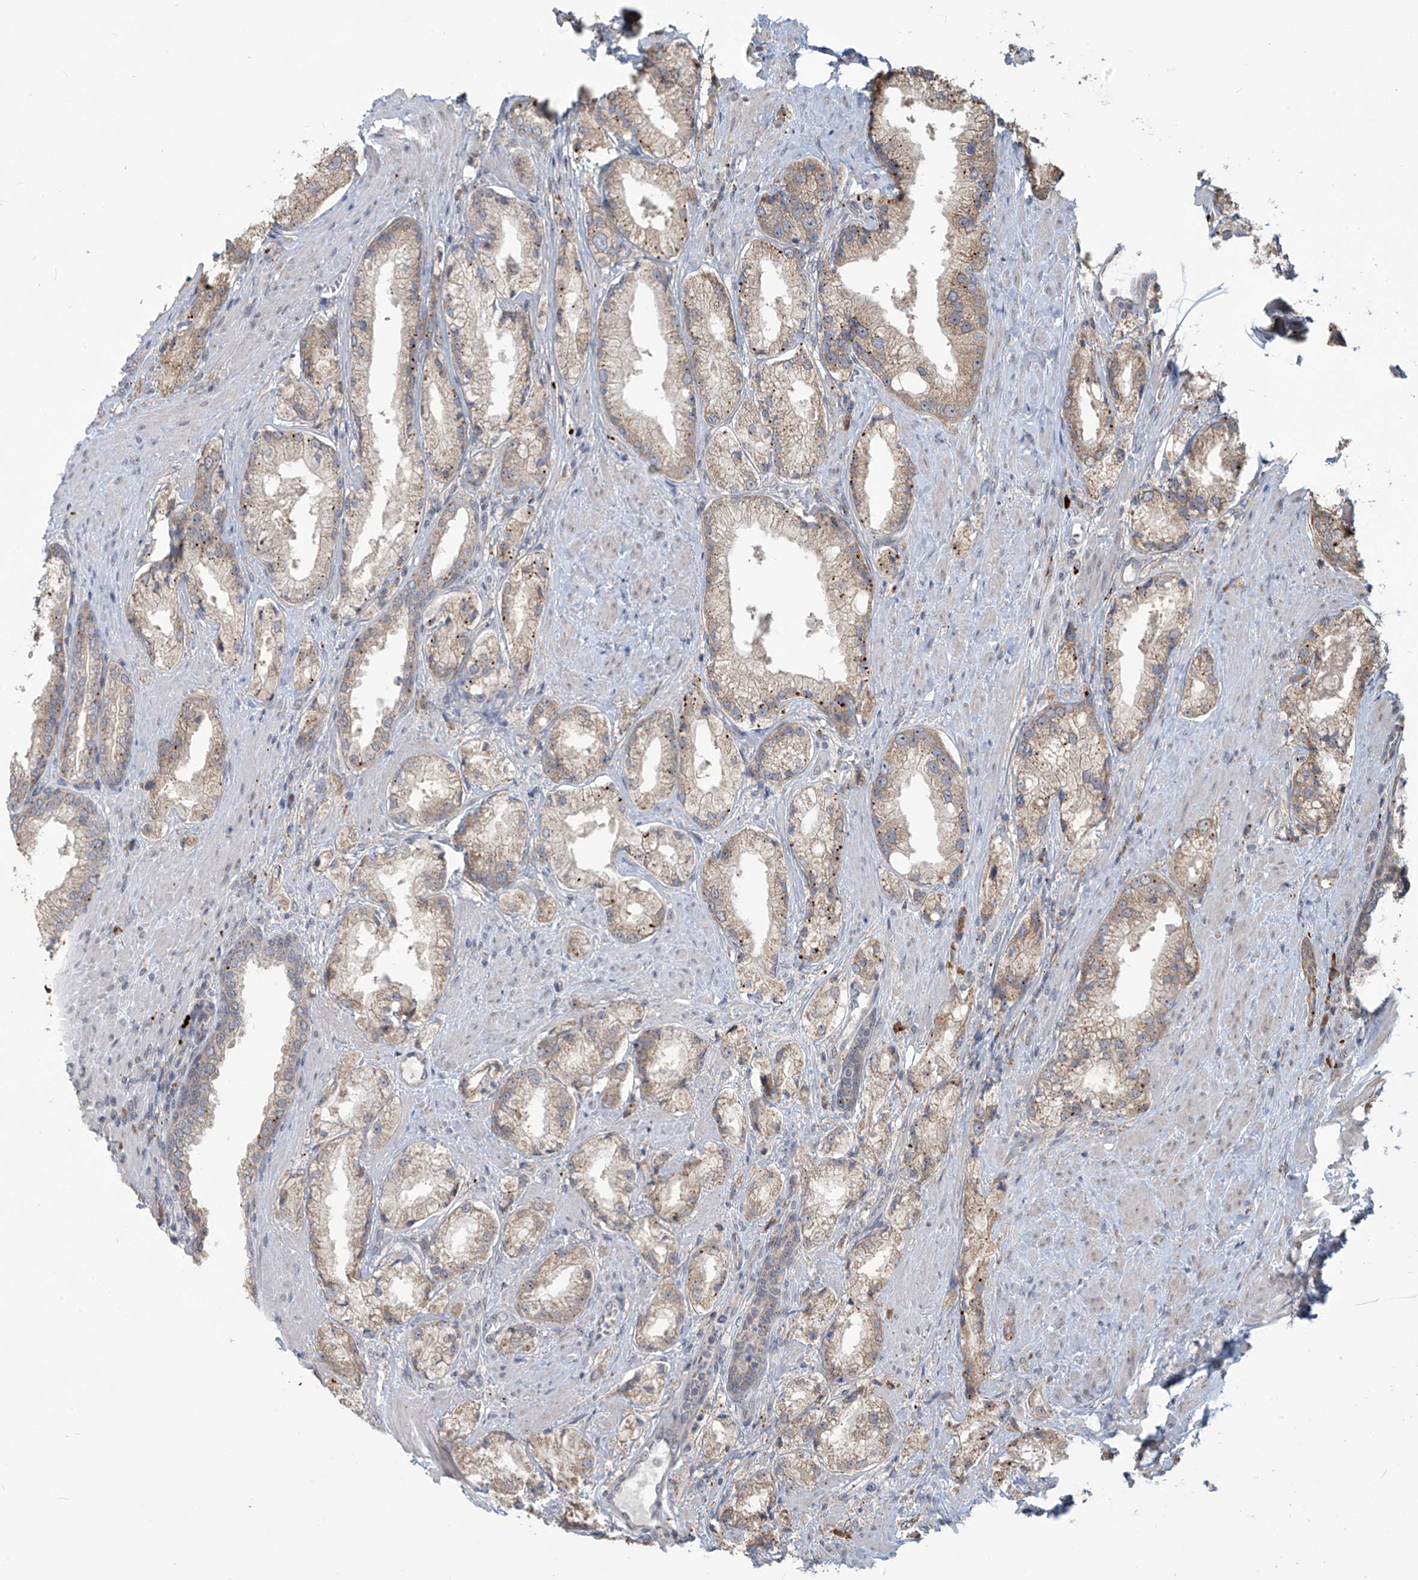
{"staining": {"intensity": "weak", "quantity": "25%-75%", "location": "cytoplasmic/membranous"}, "tissue": "prostate cancer", "cell_type": "Tumor cells", "image_type": "cancer", "snomed": [{"axis": "morphology", "description": "Adenocarcinoma, Low grade"}, {"axis": "topography", "description": "Prostate"}], "caption": "Protein expression analysis of human prostate cancer (low-grade adenocarcinoma) reveals weak cytoplasmic/membranous expression in approximately 25%-75% of tumor cells.", "gene": "PLEKHM3", "patient": {"sex": "male", "age": 67}}